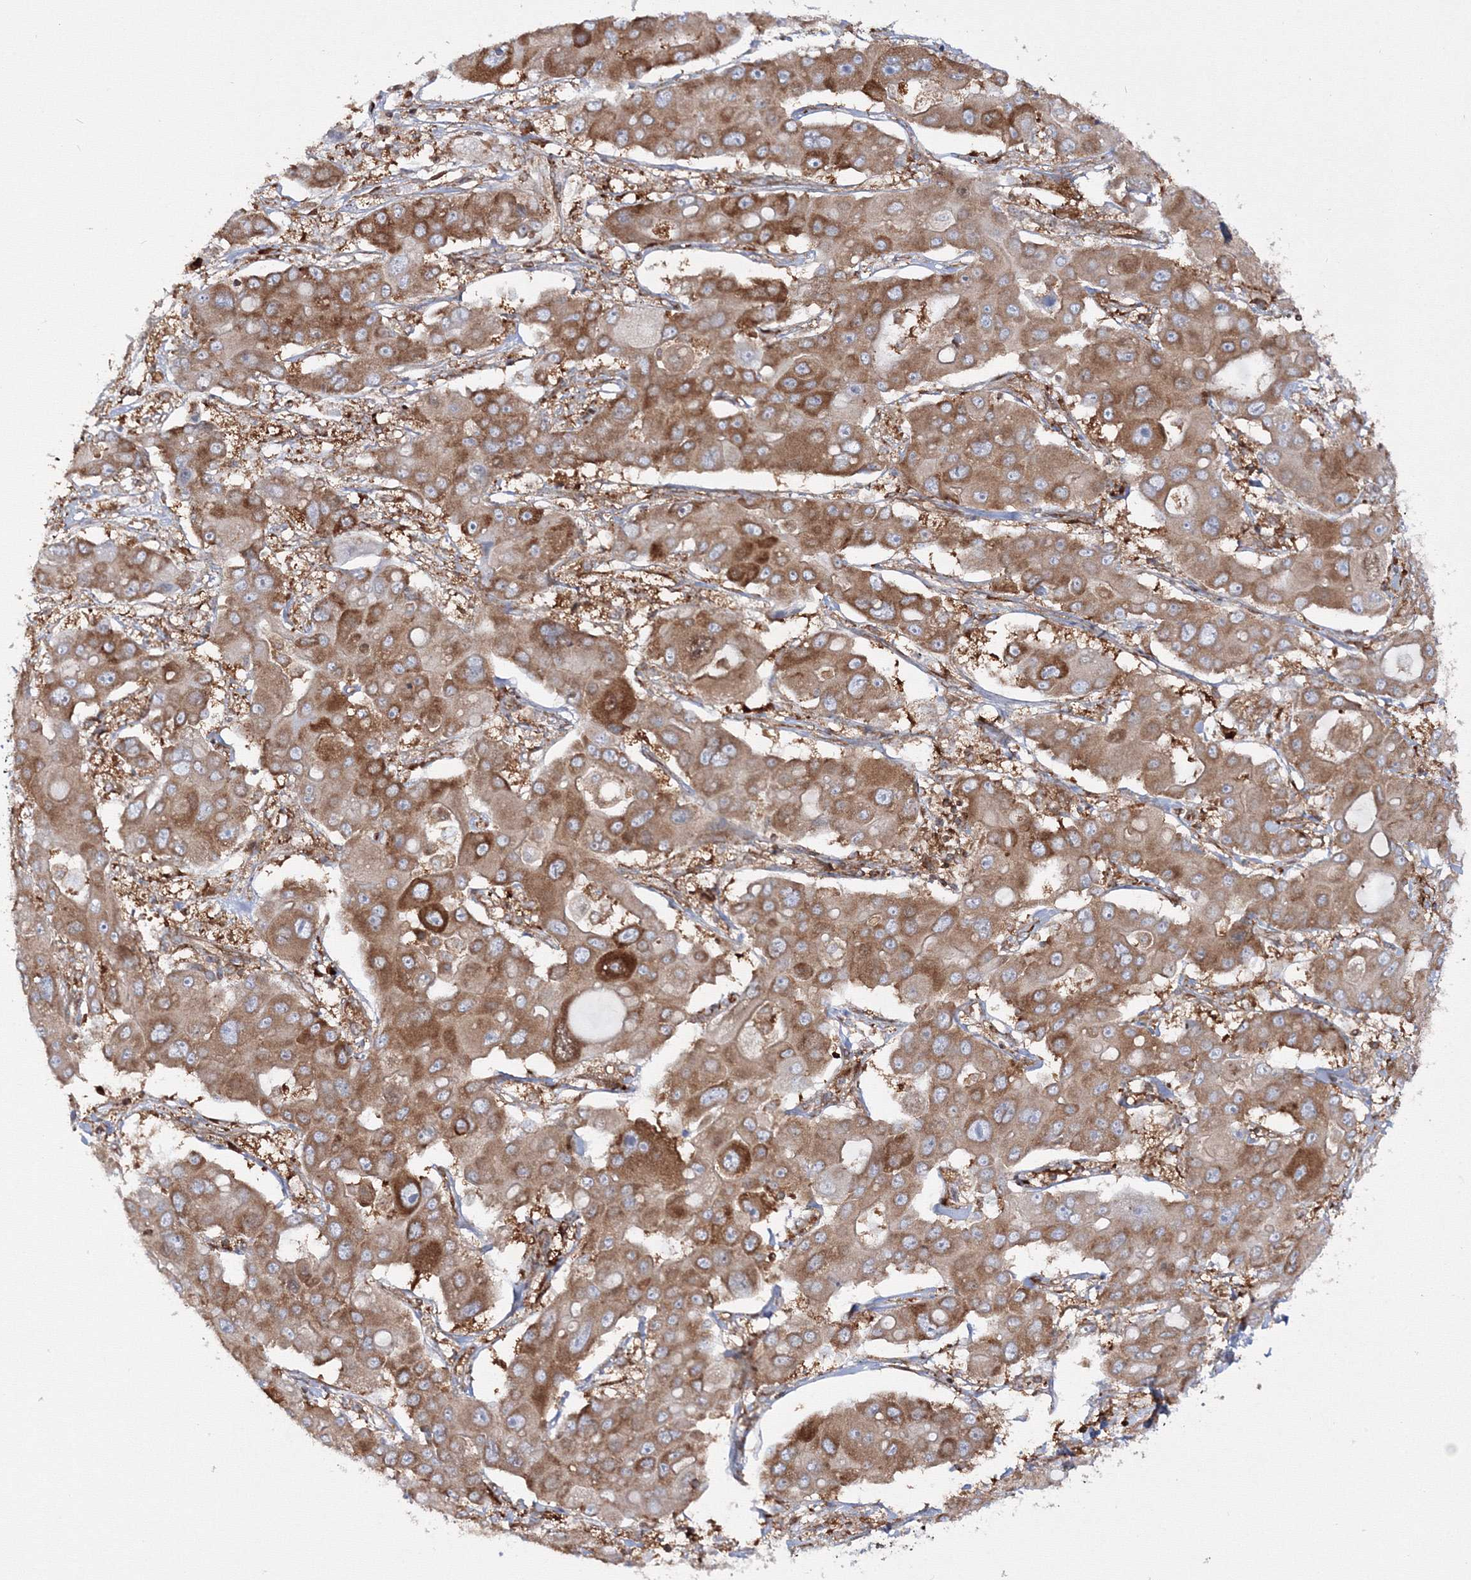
{"staining": {"intensity": "moderate", "quantity": ">75%", "location": "cytoplasmic/membranous"}, "tissue": "liver cancer", "cell_type": "Tumor cells", "image_type": "cancer", "snomed": [{"axis": "morphology", "description": "Cholangiocarcinoma"}, {"axis": "topography", "description": "Liver"}], "caption": "Moderate cytoplasmic/membranous staining is present in about >75% of tumor cells in liver cholangiocarcinoma.", "gene": "HARS1", "patient": {"sex": "male", "age": 67}}